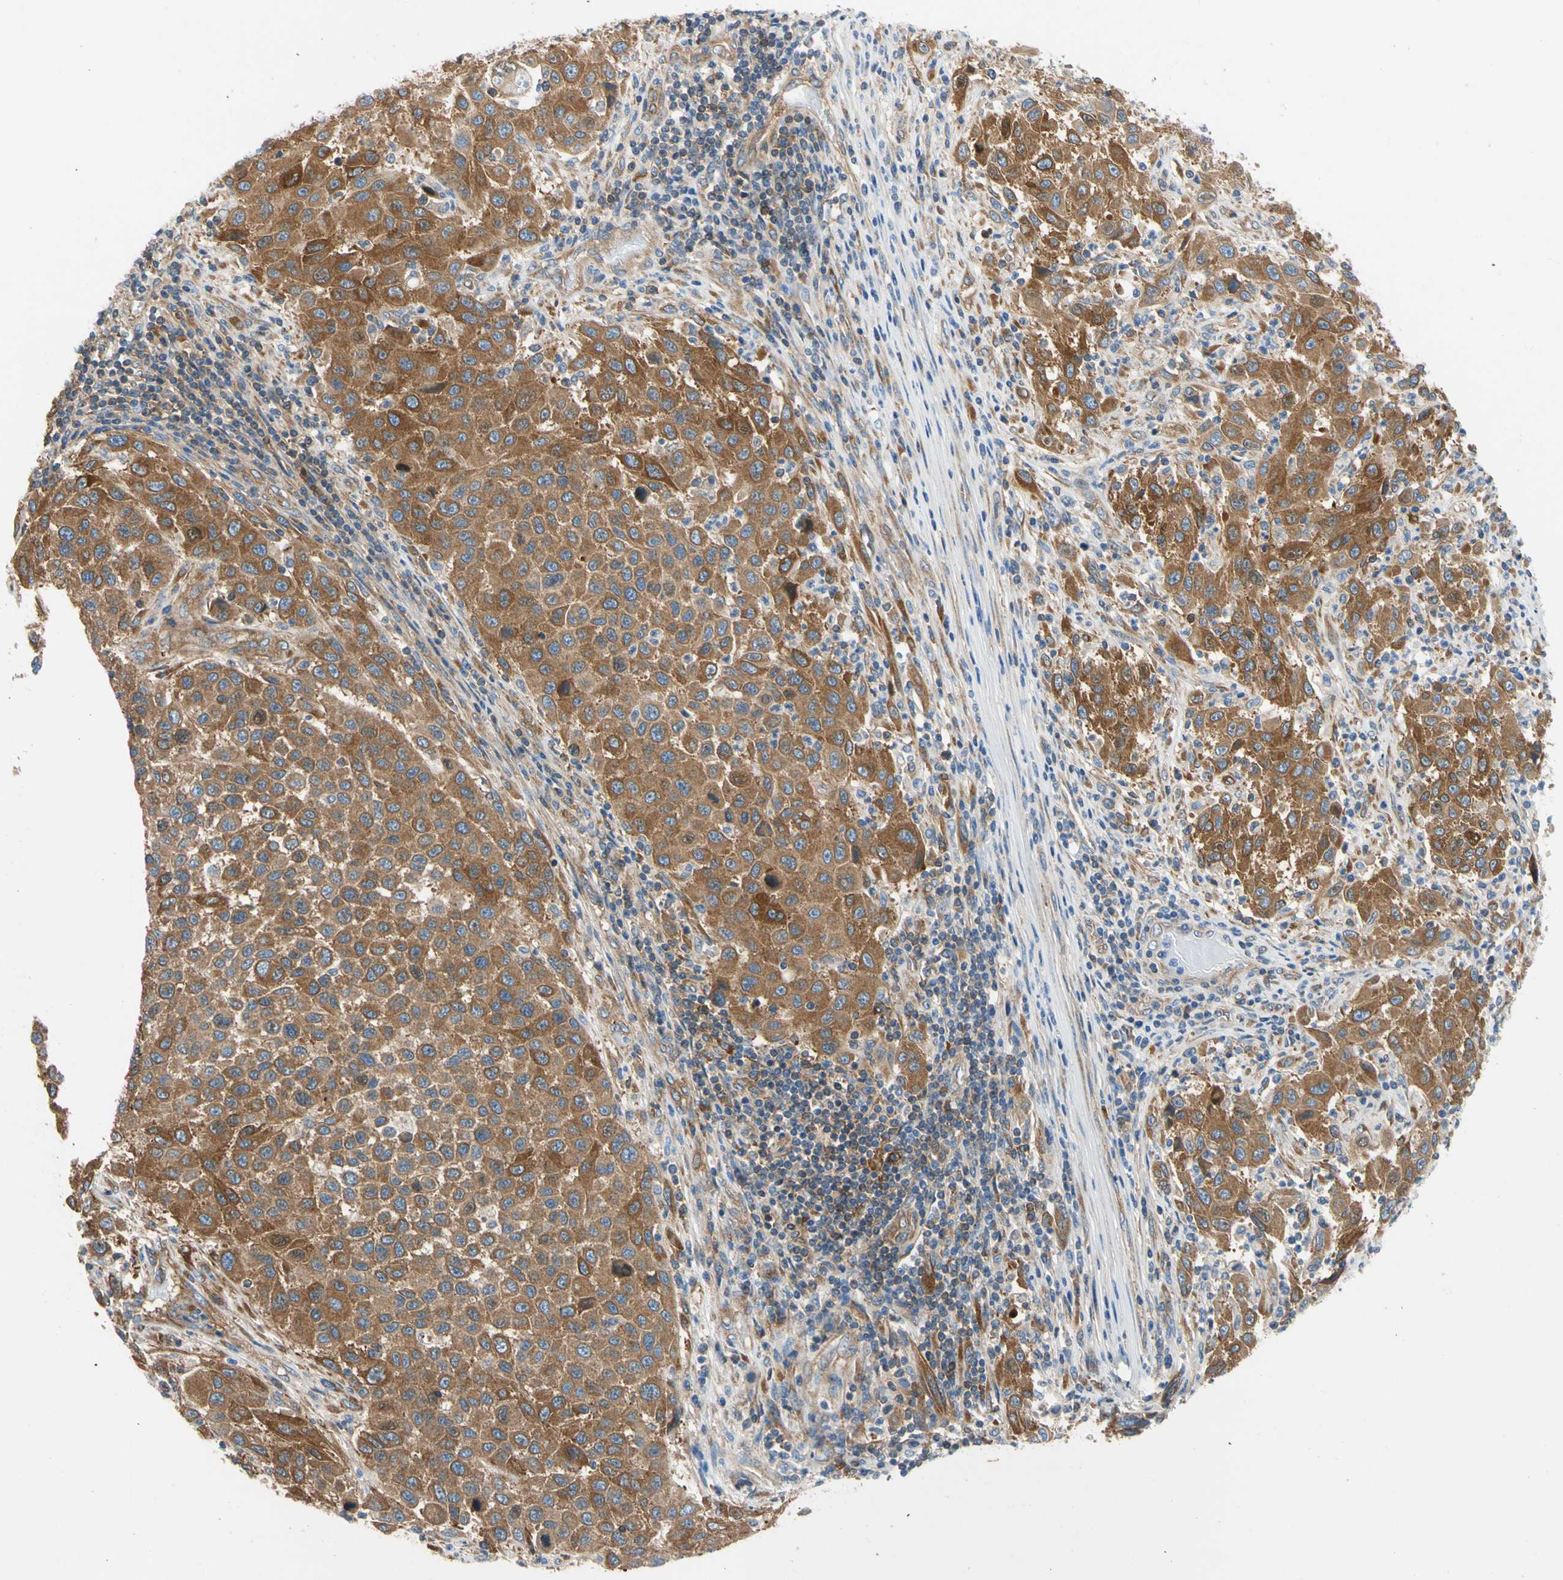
{"staining": {"intensity": "strong", "quantity": ">75%", "location": "cytoplasmic/membranous"}, "tissue": "melanoma", "cell_type": "Tumor cells", "image_type": "cancer", "snomed": [{"axis": "morphology", "description": "Malignant melanoma, Metastatic site"}, {"axis": "topography", "description": "Lymph node"}], "caption": "Tumor cells reveal strong cytoplasmic/membranous expression in approximately >75% of cells in melanoma.", "gene": "GPHN", "patient": {"sex": "male", "age": 61}}